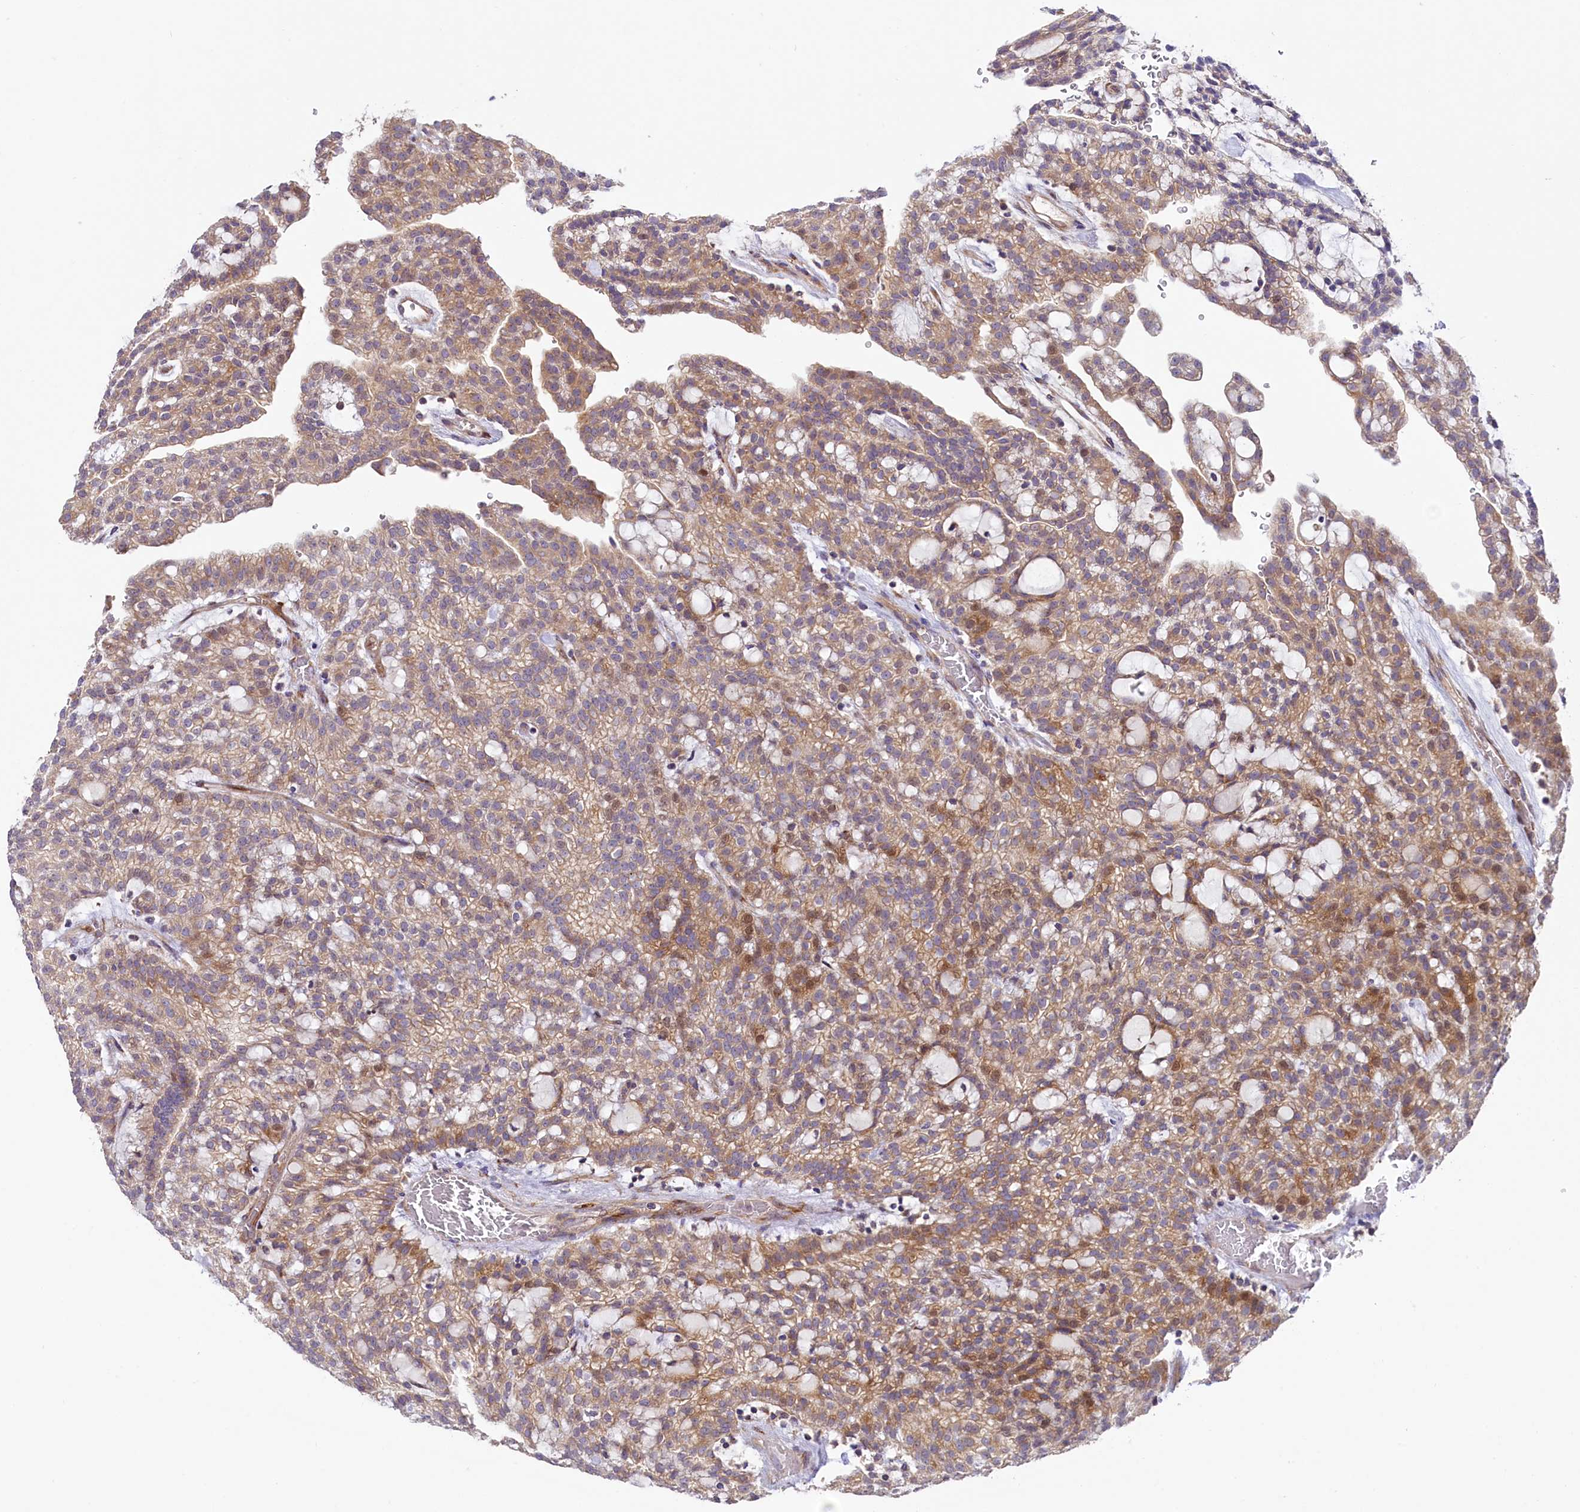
{"staining": {"intensity": "moderate", "quantity": "25%-75%", "location": "cytoplasmic/membranous"}, "tissue": "renal cancer", "cell_type": "Tumor cells", "image_type": "cancer", "snomed": [{"axis": "morphology", "description": "Adenocarcinoma, NOS"}, {"axis": "topography", "description": "Kidney"}], "caption": "Adenocarcinoma (renal) stained with DAB (3,3'-diaminobenzidine) immunohistochemistry (IHC) demonstrates medium levels of moderate cytoplasmic/membranous expression in about 25%-75% of tumor cells.", "gene": "SSC5D", "patient": {"sex": "male", "age": 63}}